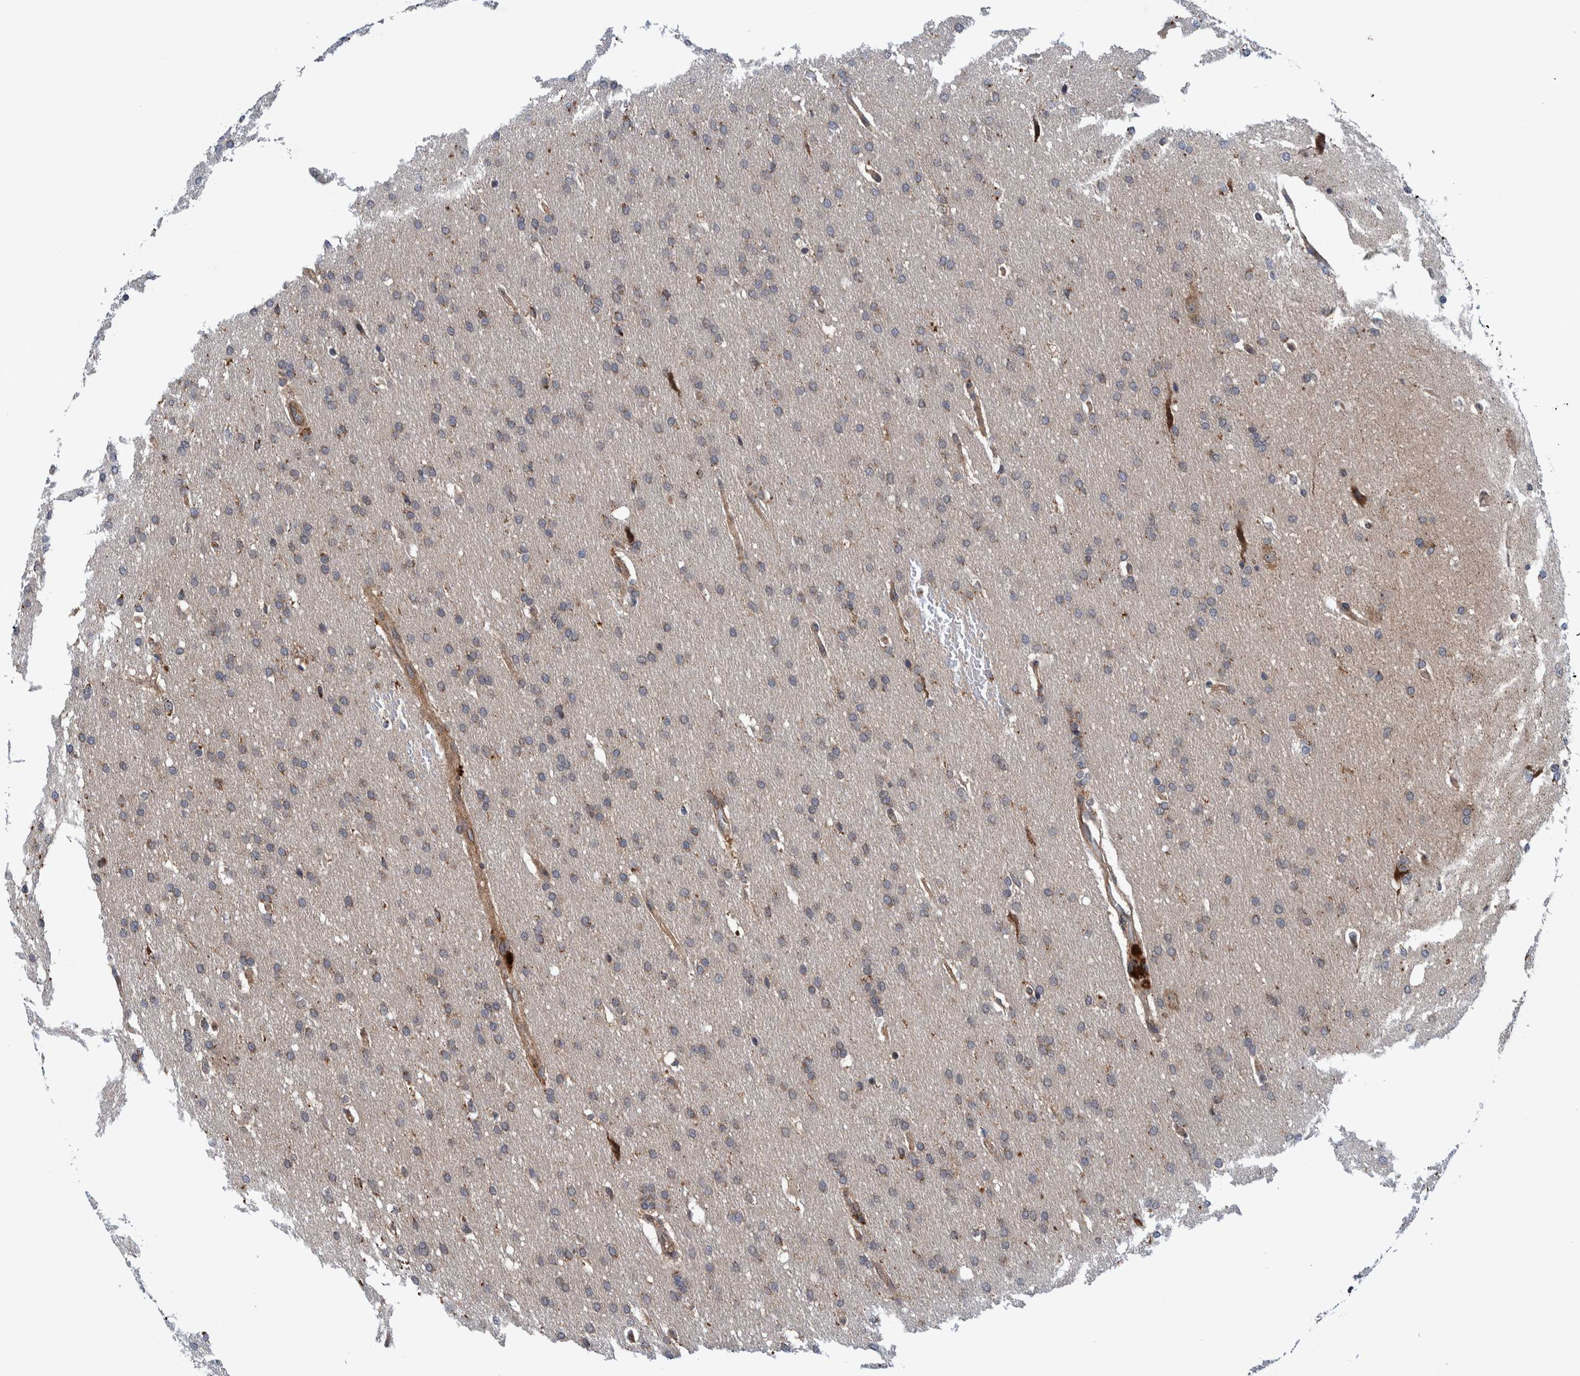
{"staining": {"intensity": "moderate", "quantity": "25%-75%", "location": "cytoplasmic/membranous"}, "tissue": "glioma", "cell_type": "Tumor cells", "image_type": "cancer", "snomed": [{"axis": "morphology", "description": "Glioma, malignant, Low grade"}, {"axis": "topography", "description": "Brain"}], "caption": "Immunohistochemistry (IHC) of glioma exhibits medium levels of moderate cytoplasmic/membranous positivity in approximately 25%-75% of tumor cells. (DAB (3,3'-diaminobenzidine) IHC, brown staining for protein, blue staining for nuclei).", "gene": "MRPS7", "patient": {"sex": "female", "age": 37}}